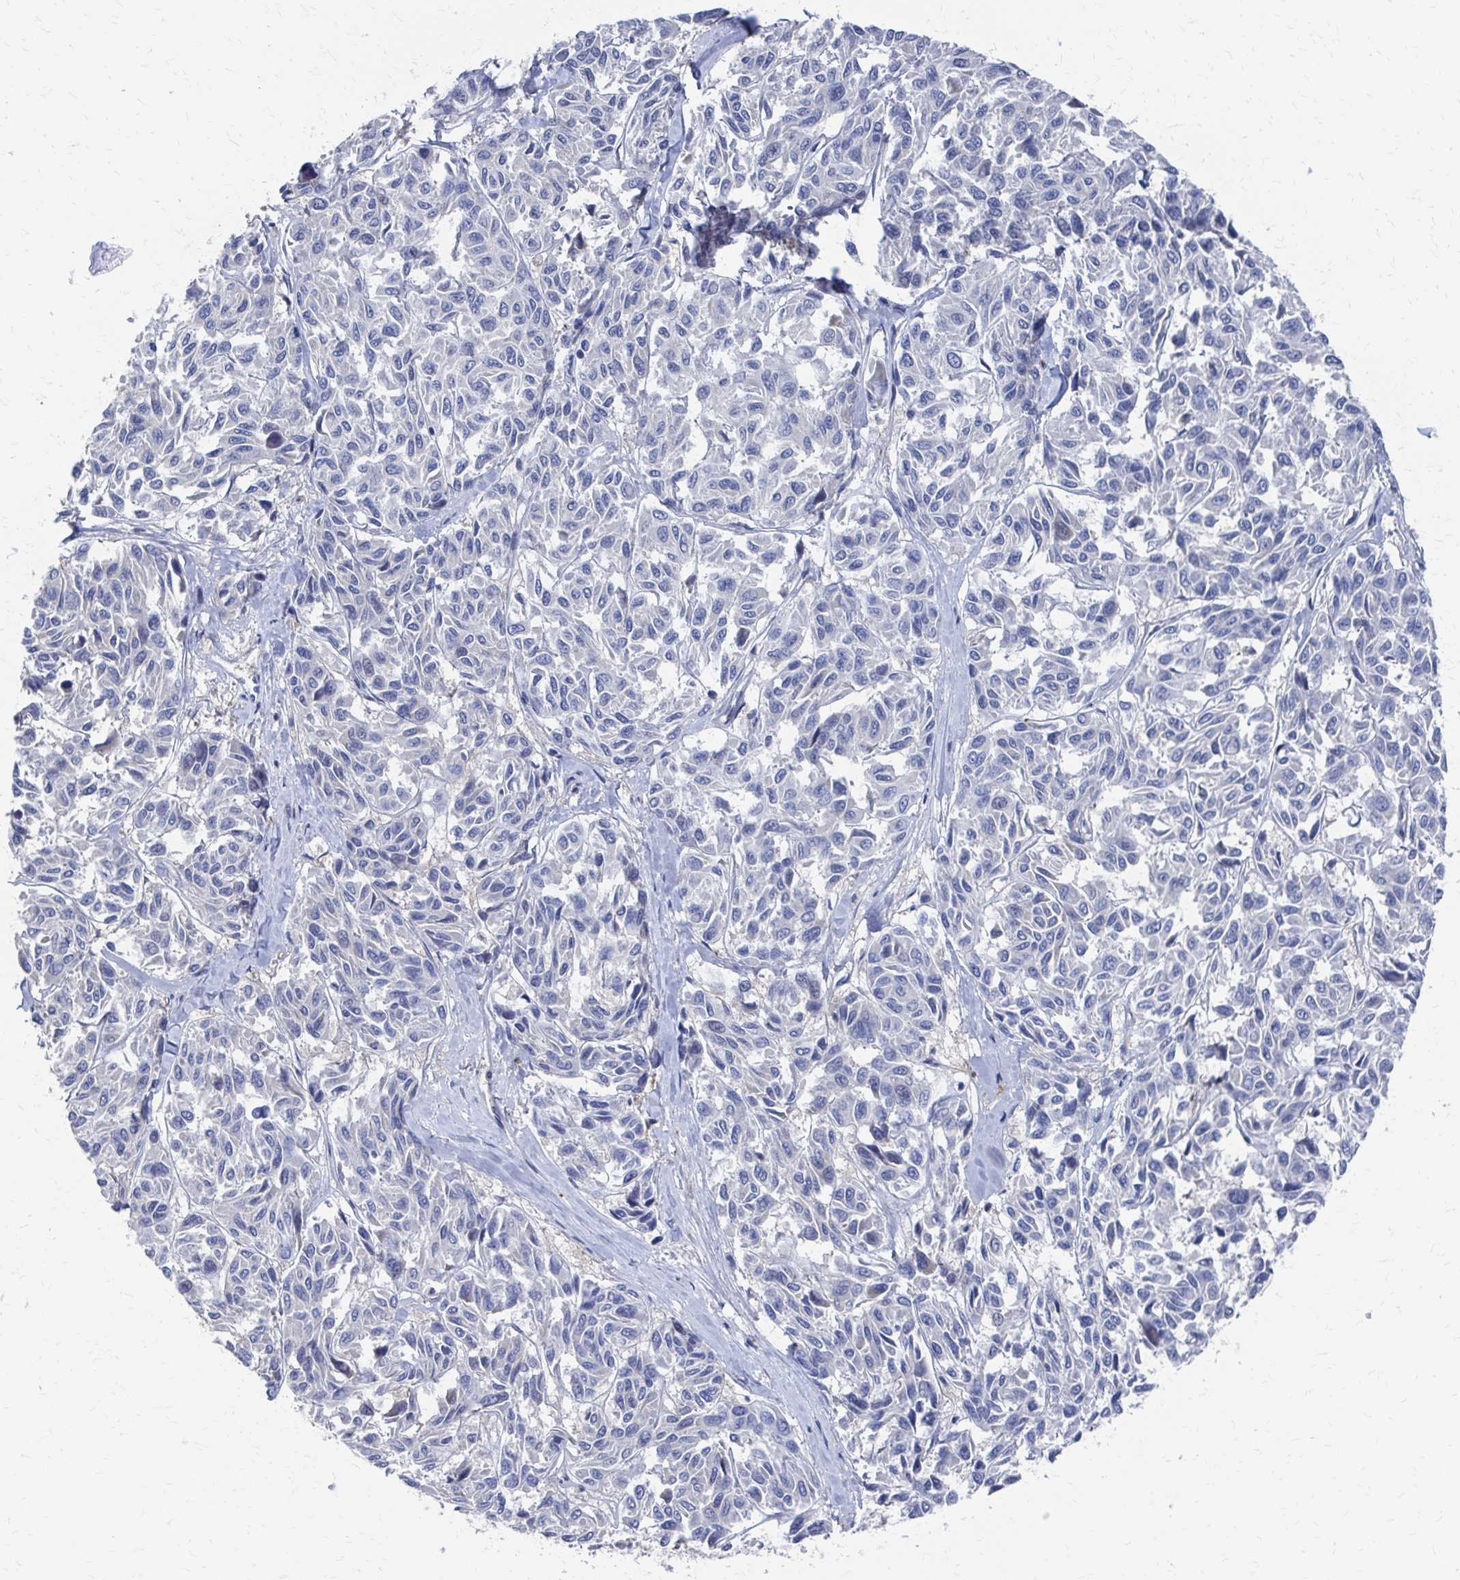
{"staining": {"intensity": "negative", "quantity": "none", "location": "none"}, "tissue": "melanoma", "cell_type": "Tumor cells", "image_type": "cancer", "snomed": [{"axis": "morphology", "description": "Malignant melanoma, NOS"}, {"axis": "topography", "description": "Skin"}], "caption": "A high-resolution image shows immunohistochemistry staining of malignant melanoma, which reveals no significant expression in tumor cells.", "gene": "PLEKHG7", "patient": {"sex": "female", "age": 66}}